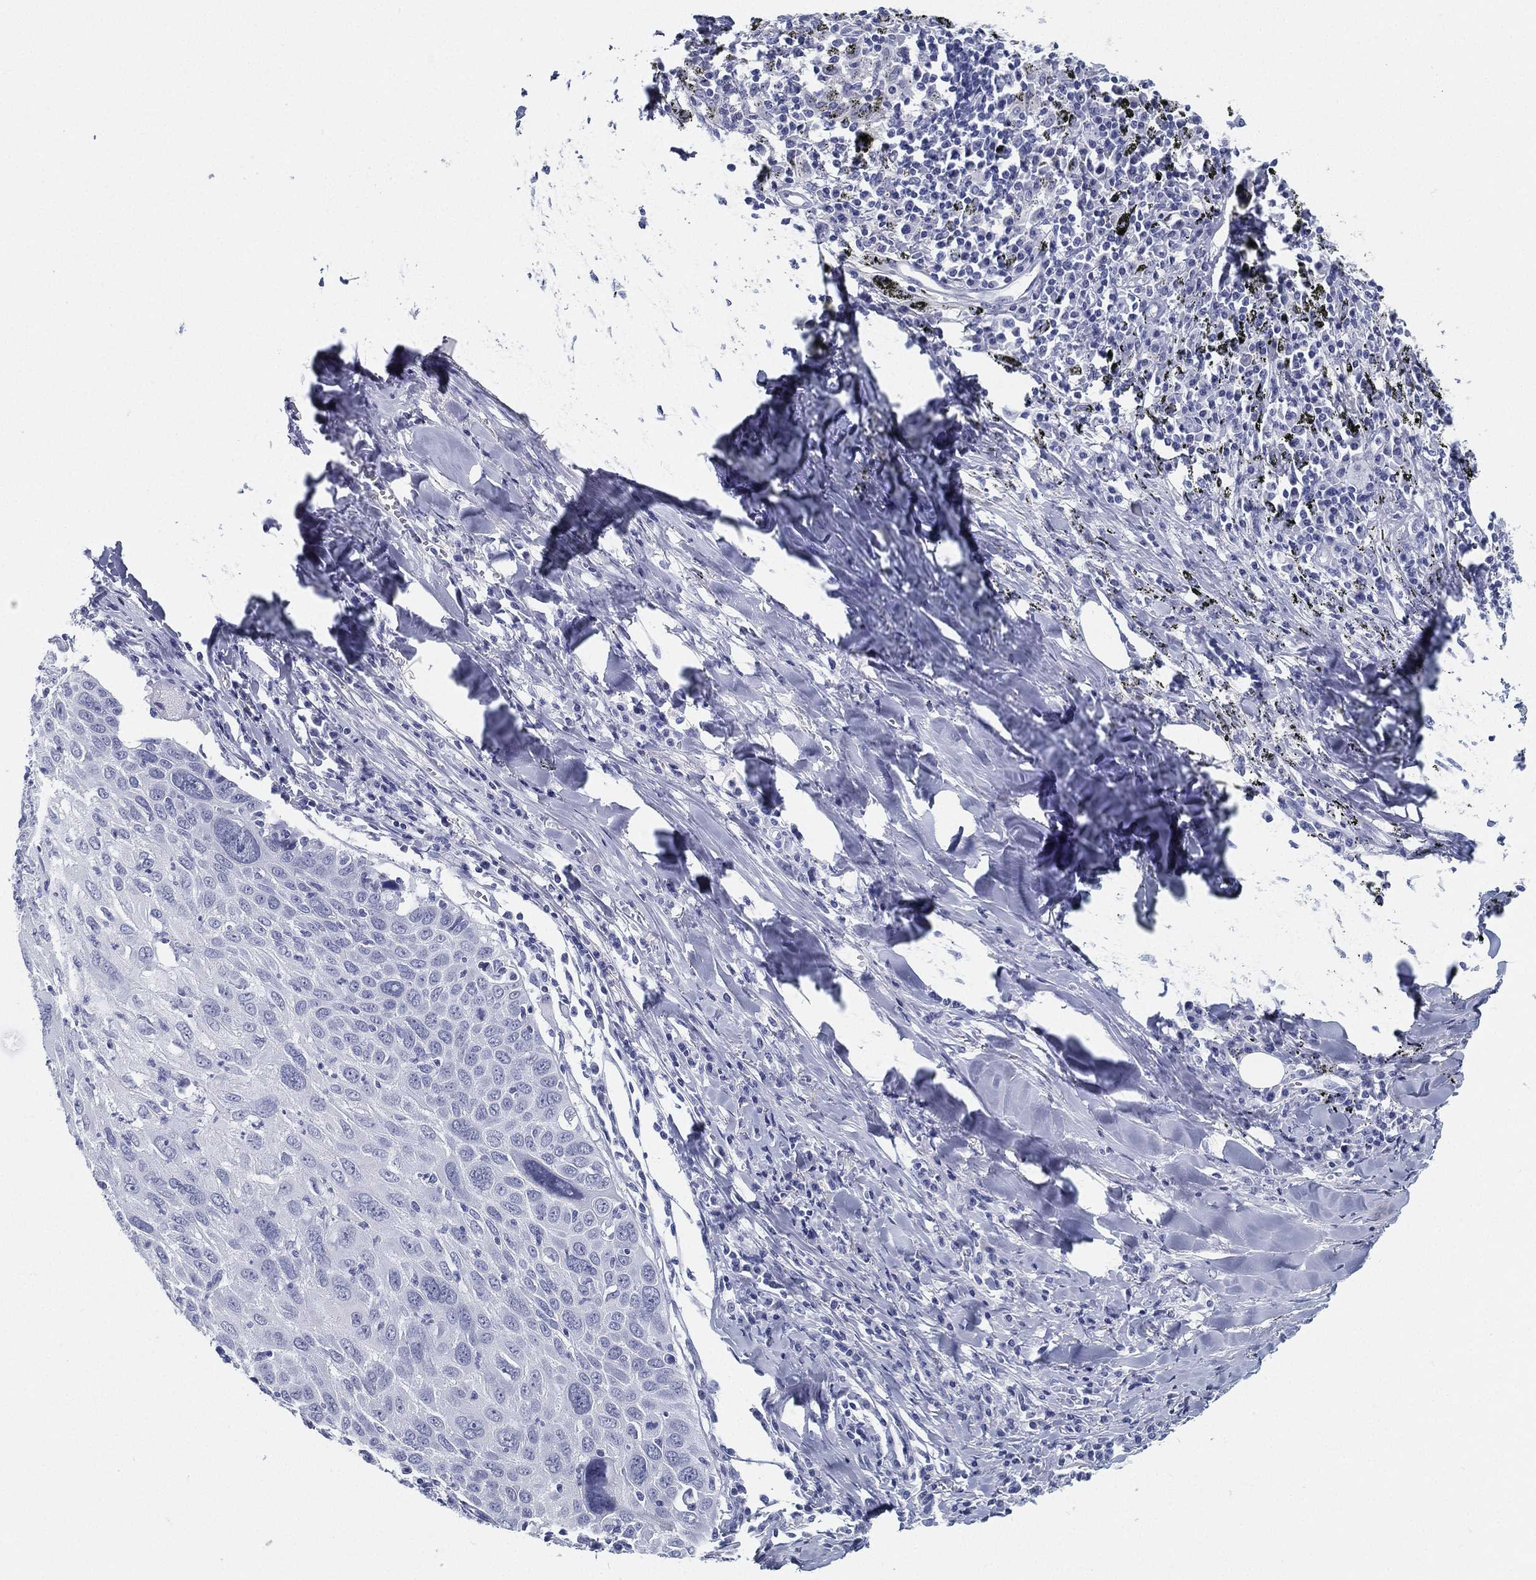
{"staining": {"intensity": "negative", "quantity": "none", "location": "none"}, "tissue": "lung cancer", "cell_type": "Tumor cells", "image_type": "cancer", "snomed": [{"axis": "morphology", "description": "Squamous cell carcinoma, NOS"}, {"axis": "topography", "description": "Lung"}], "caption": "This photomicrograph is of lung cancer stained with immunohistochemistry to label a protein in brown with the nuclei are counter-stained blue. There is no staining in tumor cells. (DAB immunohistochemistry (IHC) visualized using brightfield microscopy, high magnification).", "gene": "ATP1B2", "patient": {"sex": "male", "age": 57}}